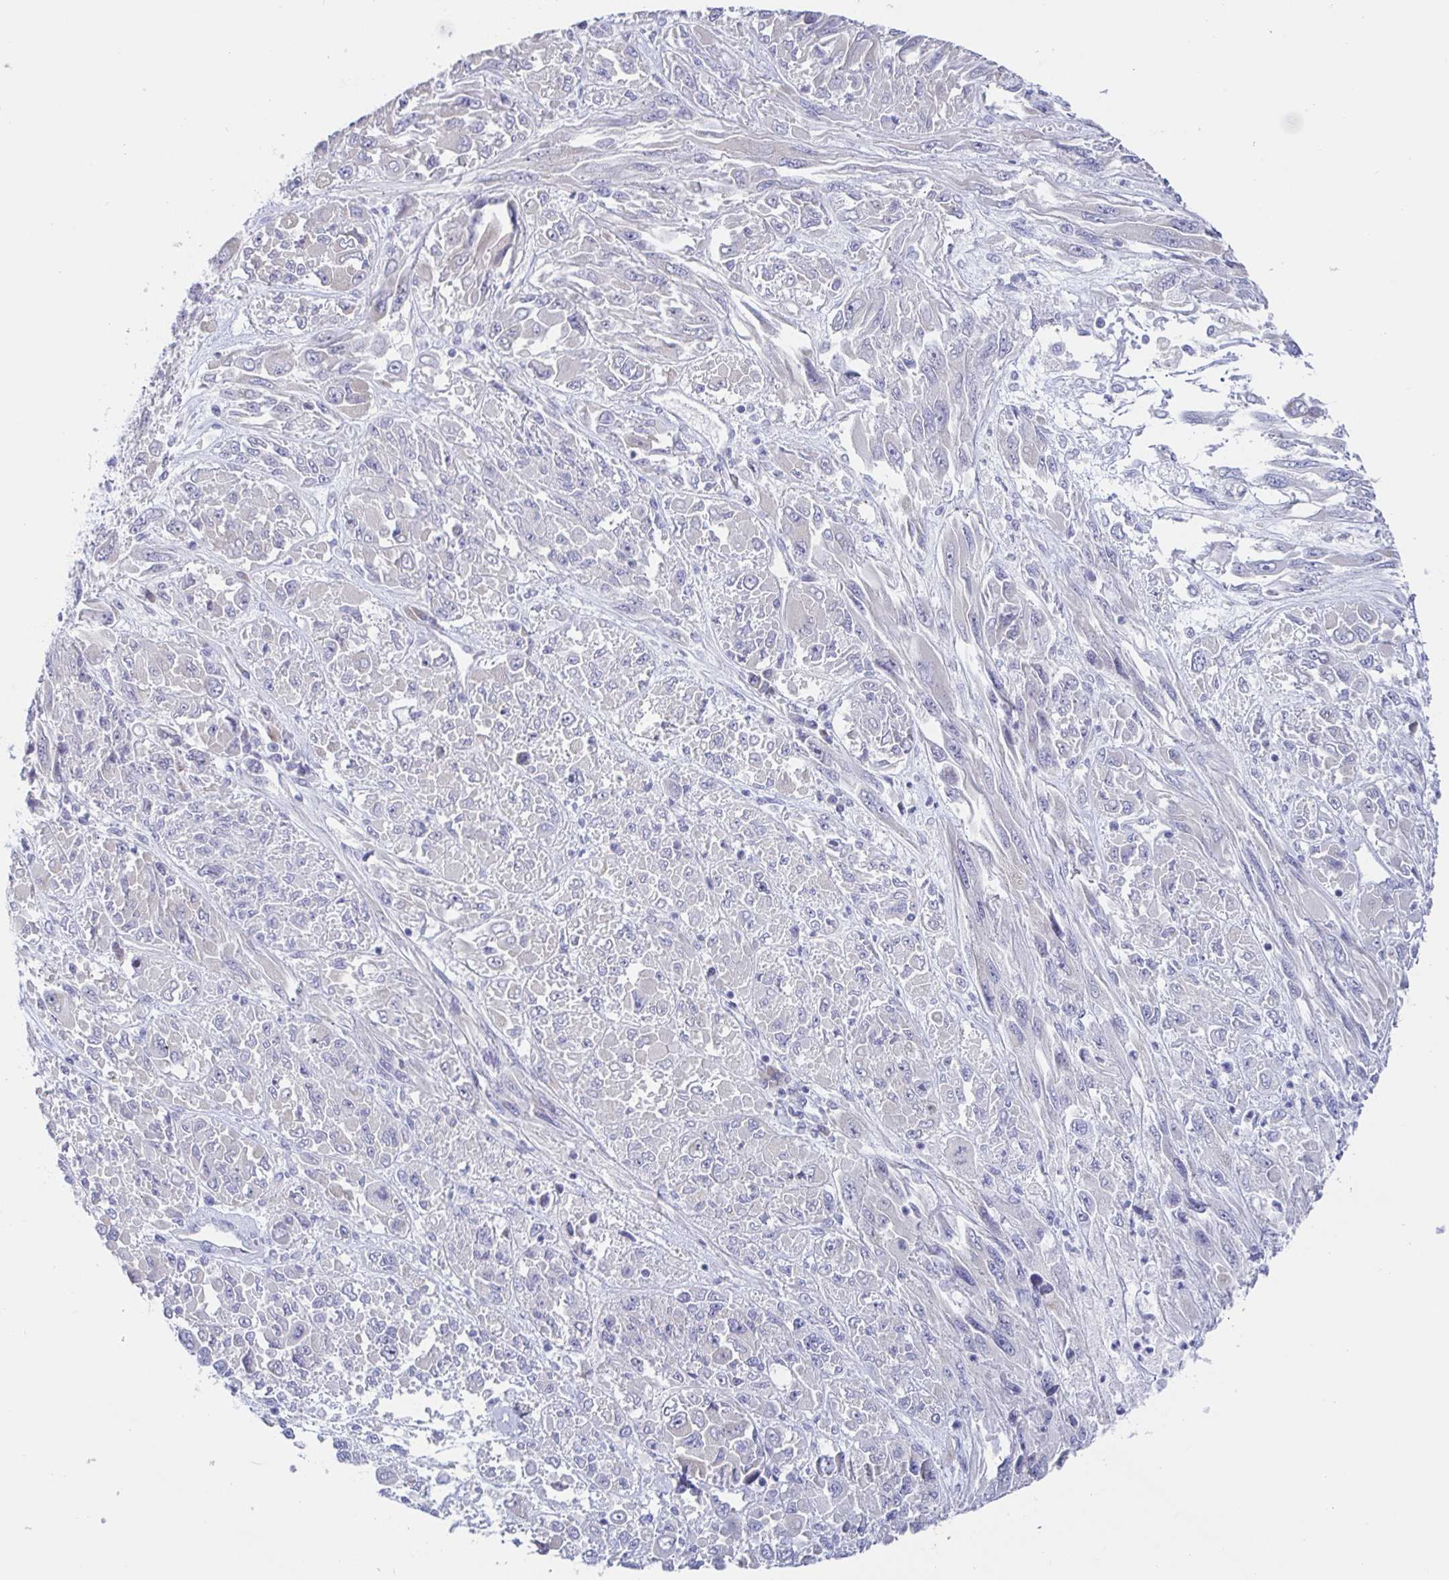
{"staining": {"intensity": "negative", "quantity": "none", "location": "none"}, "tissue": "melanoma", "cell_type": "Tumor cells", "image_type": "cancer", "snomed": [{"axis": "morphology", "description": "Malignant melanoma, NOS"}, {"axis": "topography", "description": "Skin"}], "caption": "Immunohistochemistry of malignant melanoma reveals no expression in tumor cells.", "gene": "SIAH3", "patient": {"sex": "female", "age": 91}}